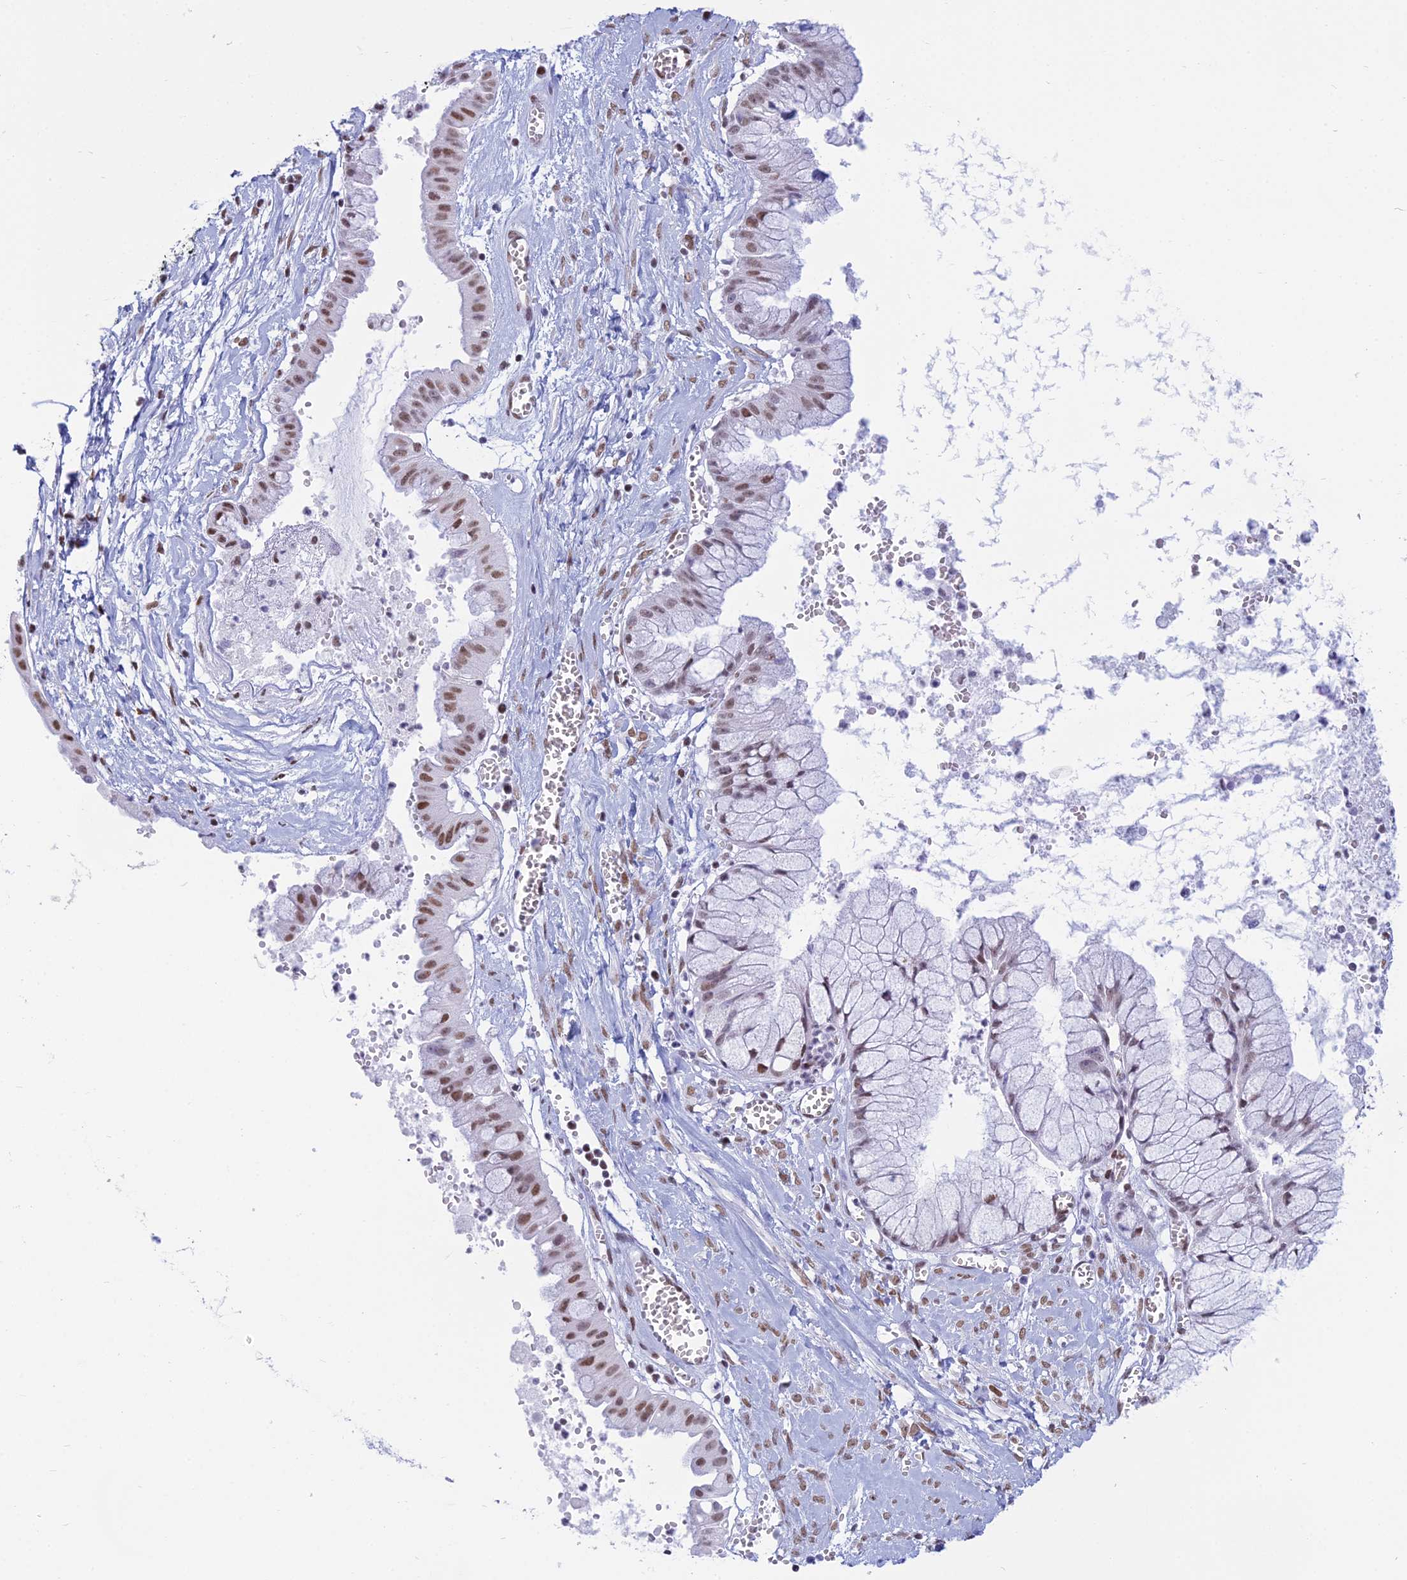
{"staining": {"intensity": "moderate", "quantity": ">75%", "location": "nuclear"}, "tissue": "ovarian cancer", "cell_type": "Tumor cells", "image_type": "cancer", "snomed": [{"axis": "morphology", "description": "Cystadenocarcinoma, mucinous, NOS"}, {"axis": "topography", "description": "Ovary"}], "caption": "Immunohistochemical staining of human mucinous cystadenocarcinoma (ovarian) demonstrates moderate nuclear protein expression in approximately >75% of tumor cells. (DAB = brown stain, brightfield microscopy at high magnification).", "gene": "CDC26", "patient": {"sex": "female", "age": 70}}